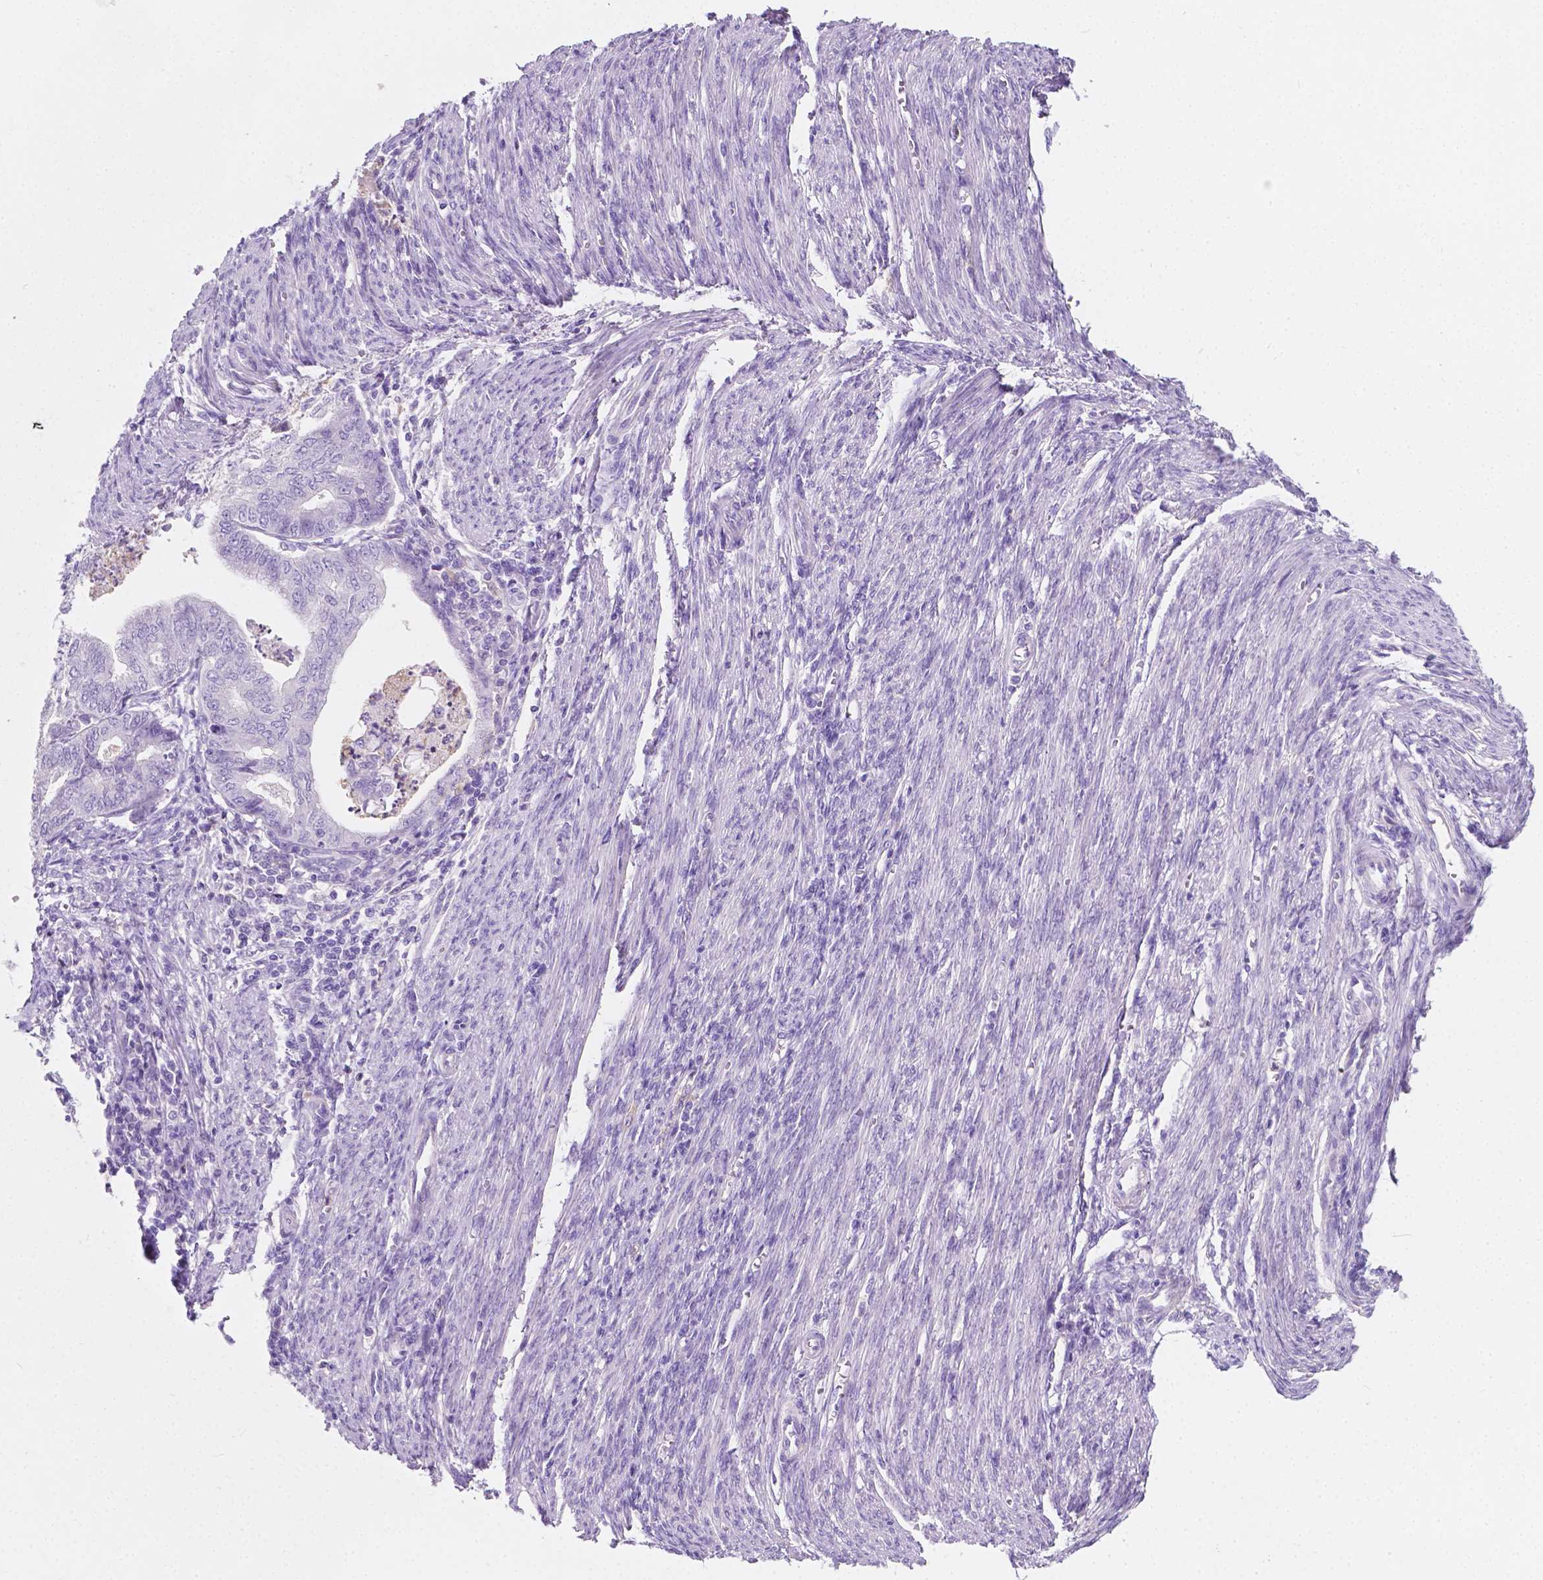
{"staining": {"intensity": "negative", "quantity": "none", "location": "none"}, "tissue": "endometrial cancer", "cell_type": "Tumor cells", "image_type": "cancer", "snomed": [{"axis": "morphology", "description": "Adenocarcinoma, NOS"}, {"axis": "topography", "description": "Endometrium"}], "caption": "A photomicrograph of adenocarcinoma (endometrial) stained for a protein demonstrates no brown staining in tumor cells.", "gene": "GNAO1", "patient": {"sex": "female", "age": 79}}